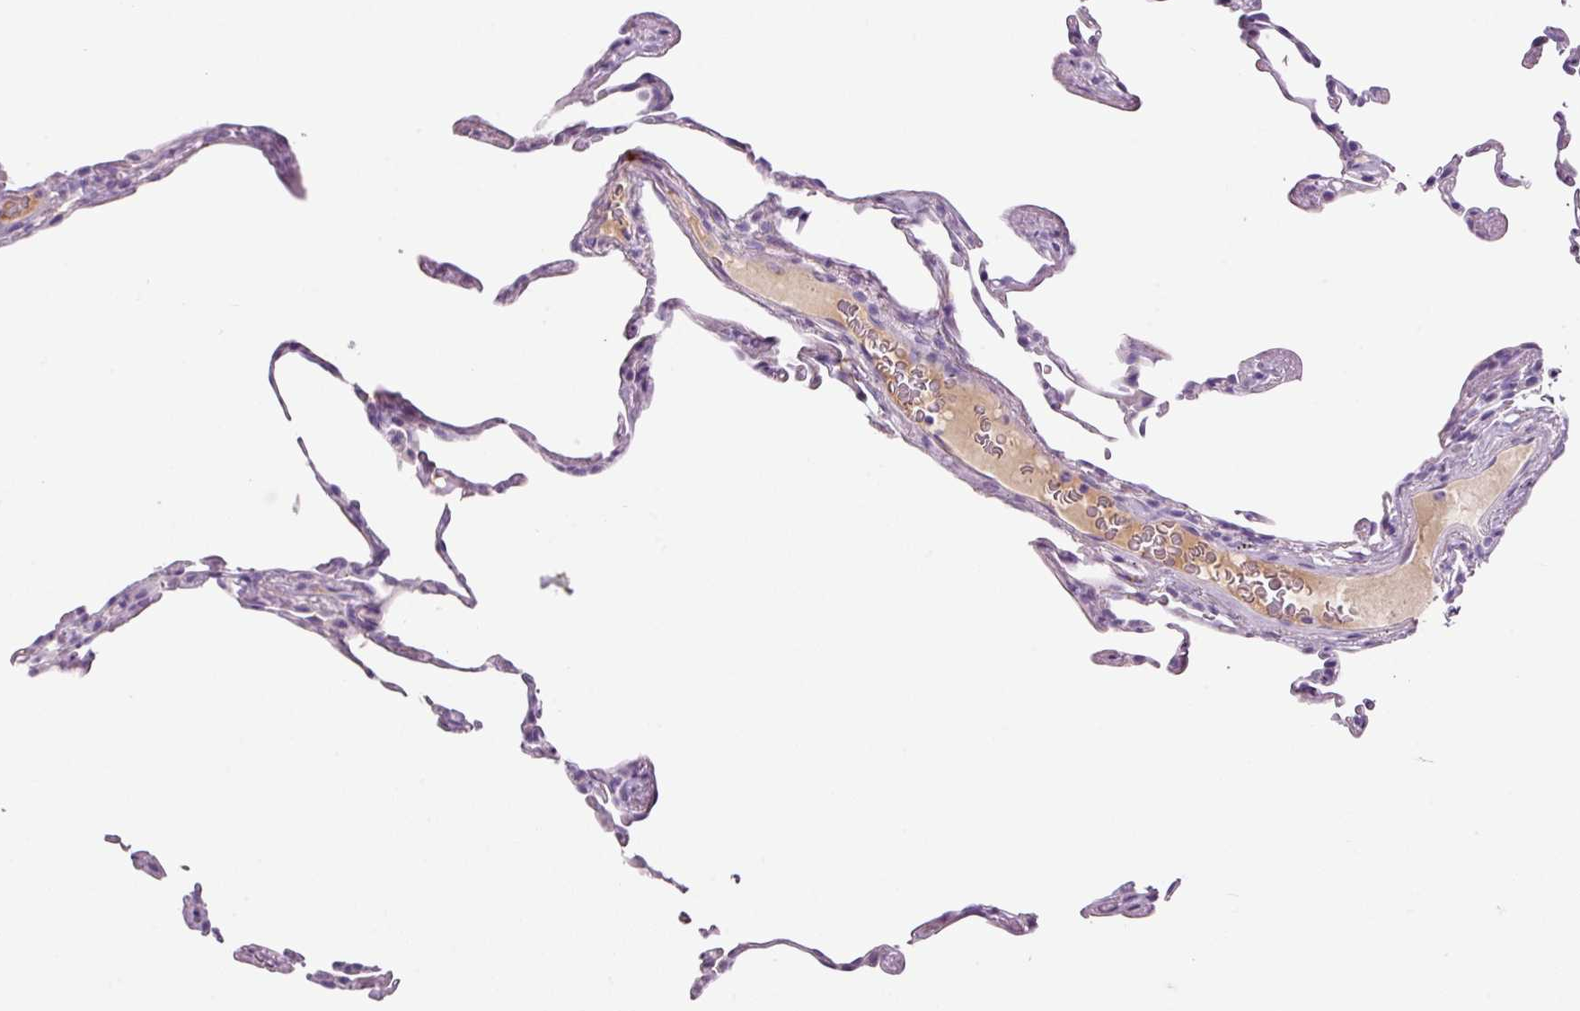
{"staining": {"intensity": "negative", "quantity": "none", "location": "none"}, "tissue": "lung", "cell_type": "Alveolar cells", "image_type": "normal", "snomed": [{"axis": "morphology", "description": "Normal tissue, NOS"}, {"axis": "topography", "description": "Lung"}], "caption": "Lung was stained to show a protein in brown. There is no significant positivity in alveolar cells. (DAB (3,3'-diaminobenzidine) immunohistochemistry (IHC) with hematoxylin counter stain).", "gene": "KLF1", "patient": {"sex": "female", "age": 57}}